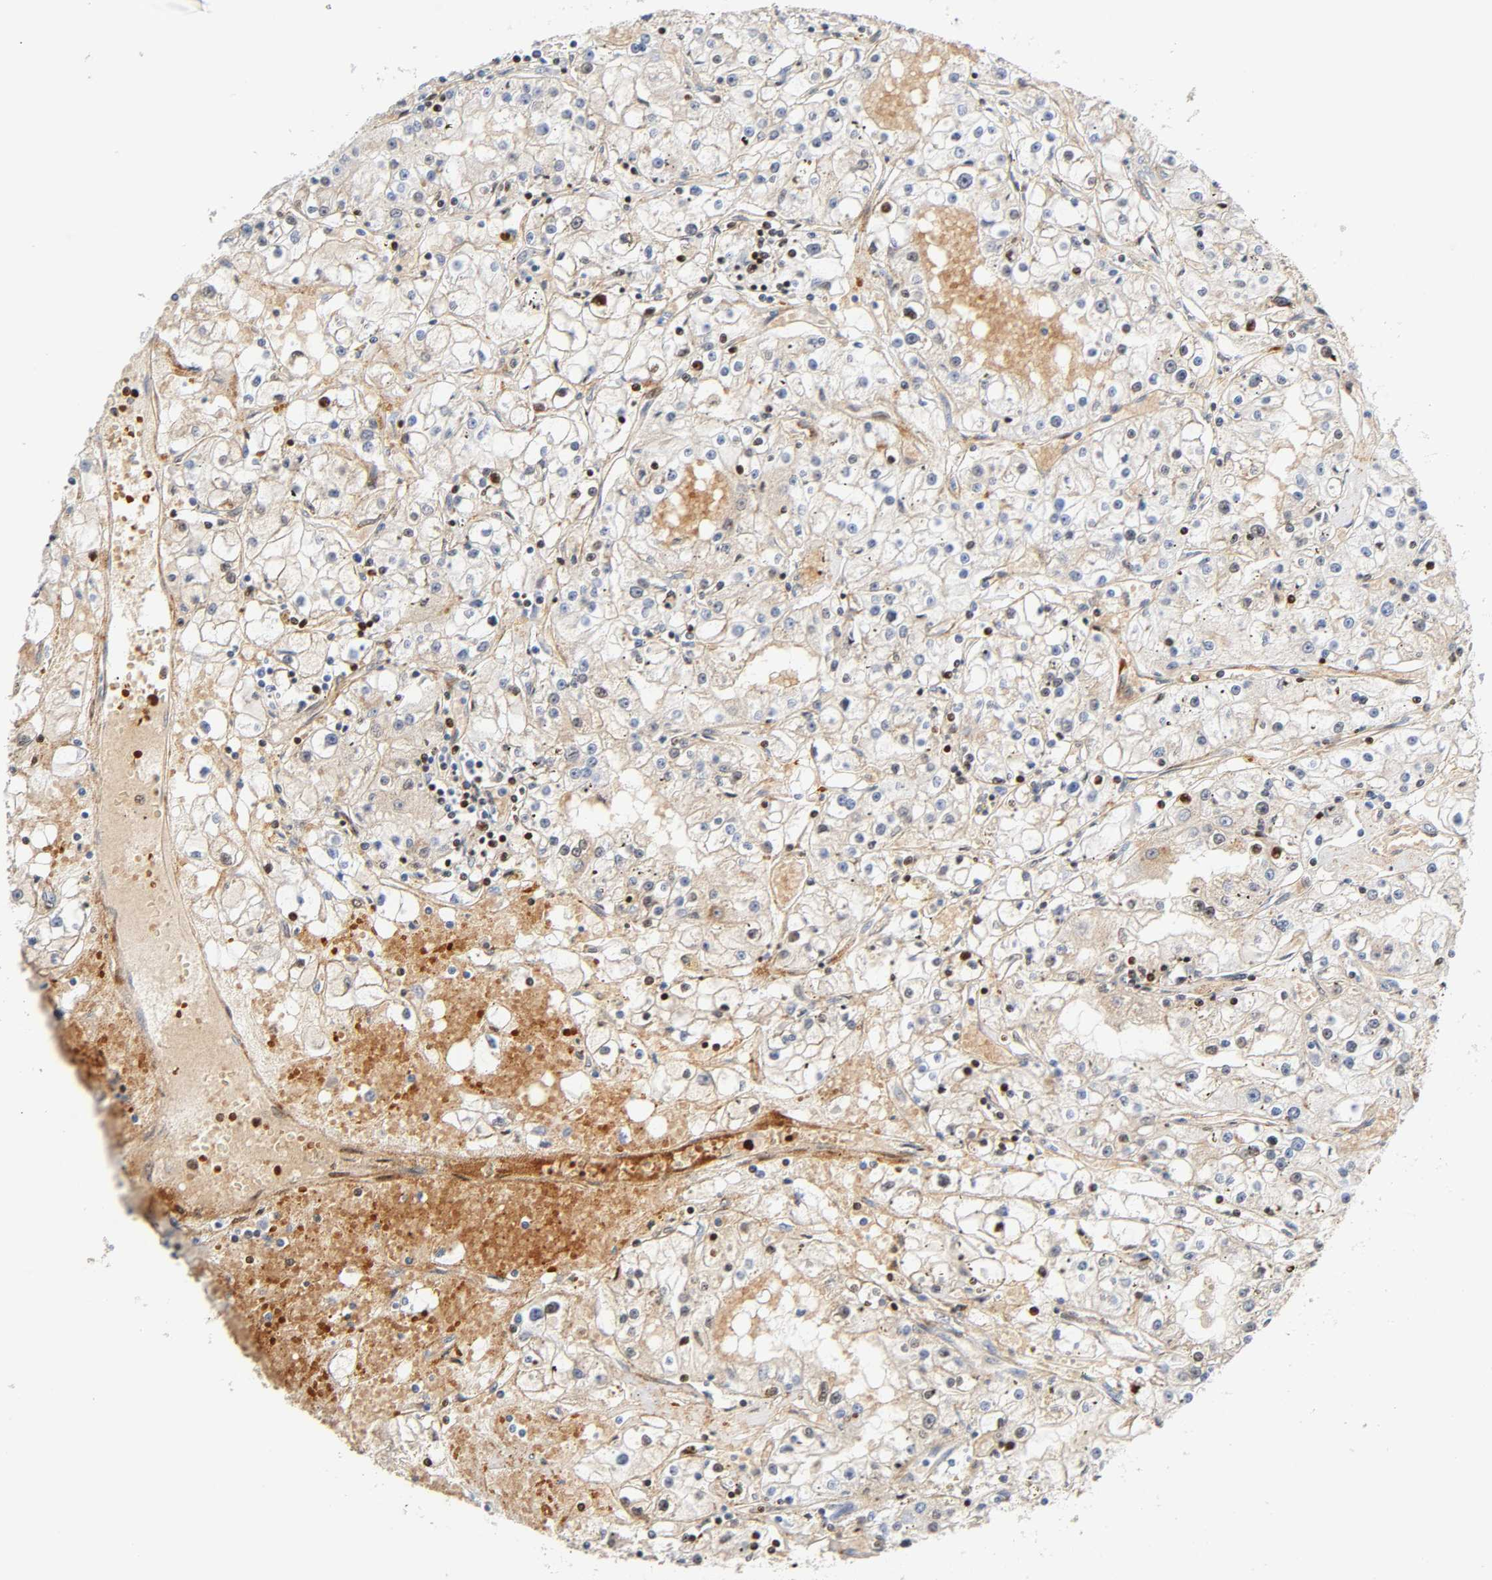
{"staining": {"intensity": "weak", "quantity": "<25%", "location": "cytoplasmic/membranous"}, "tissue": "renal cancer", "cell_type": "Tumor cells", "image_type": "cancer", "snomed": [{"axis": "morphology", "description": "Adenocarcinoma, NOS"}, {"axis": "topography", "description": "Kidney"}], "caption": "This is an immunohistochemistry (IHC) image of renal cancer. There is no positivity in tumor cells.", "gene": "CD2AP", "patient": {"sex": "male", "age": 56}}